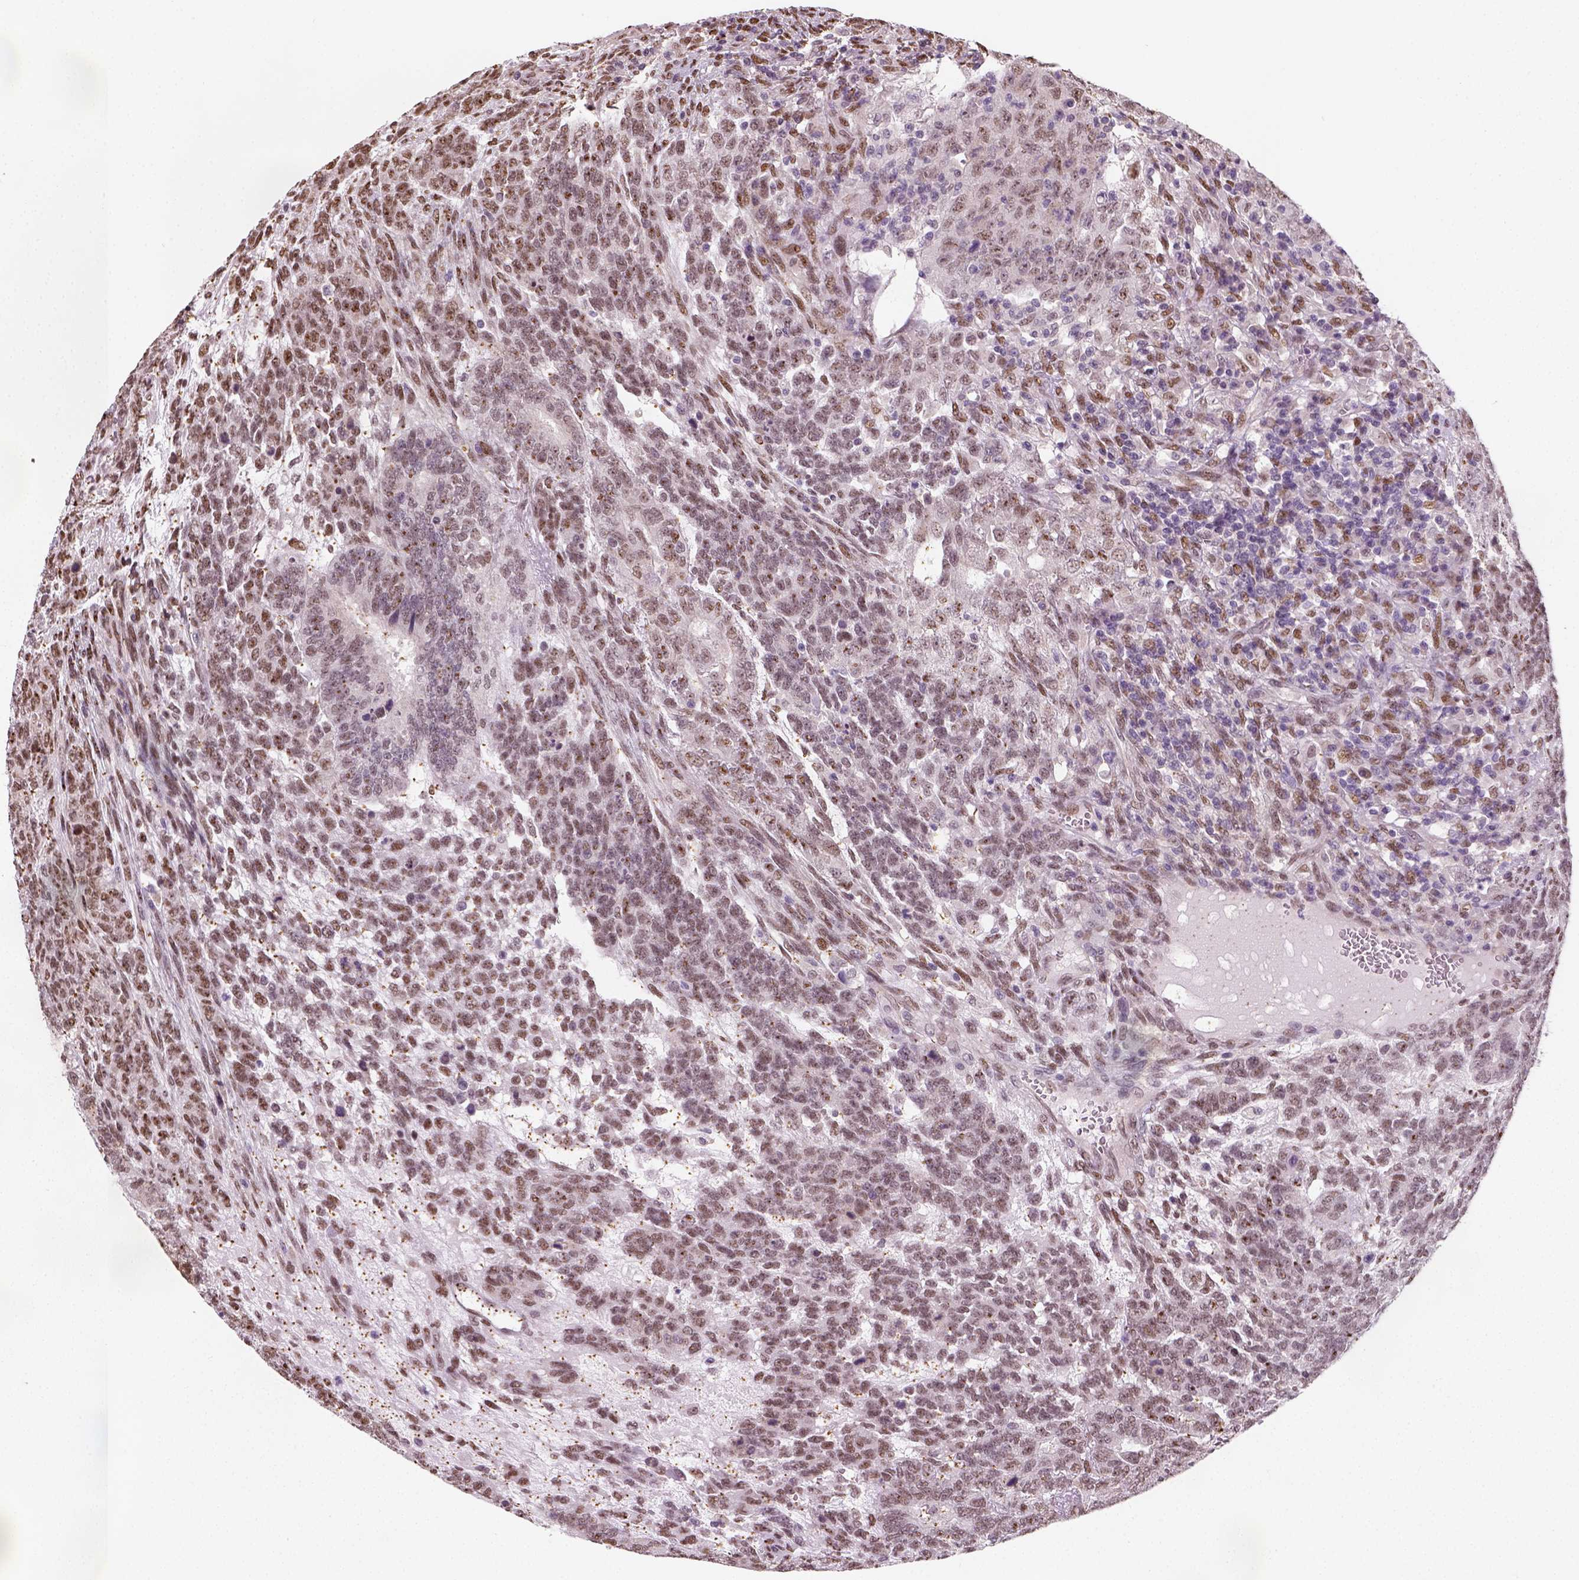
{"staining": {"intensity": "moderate", "quantity": ">75%", "location": "nuclear"}, "tissue": "testis cancer", "cell_type": "Tumor cells", "image_type": "cancer", "snomed": [{"axis": "morphology", "description": "Normal tissue, NOS"}, {"axis": "morphology", "description": "Carcinoma, Embryonal, NOS"}, {"axis": "topography", "description": "Testis"}, {"axis": "topography", "description": "Epididymis"}], "caption": "Brown immunohistochemical staining in human testis cancer (embryonal carcinoma) demonstrates moderate nuclear expression in about >75% of tumor cells.", "gene": "C1orf112", "patient": {"sex": "male", "age": 23}}